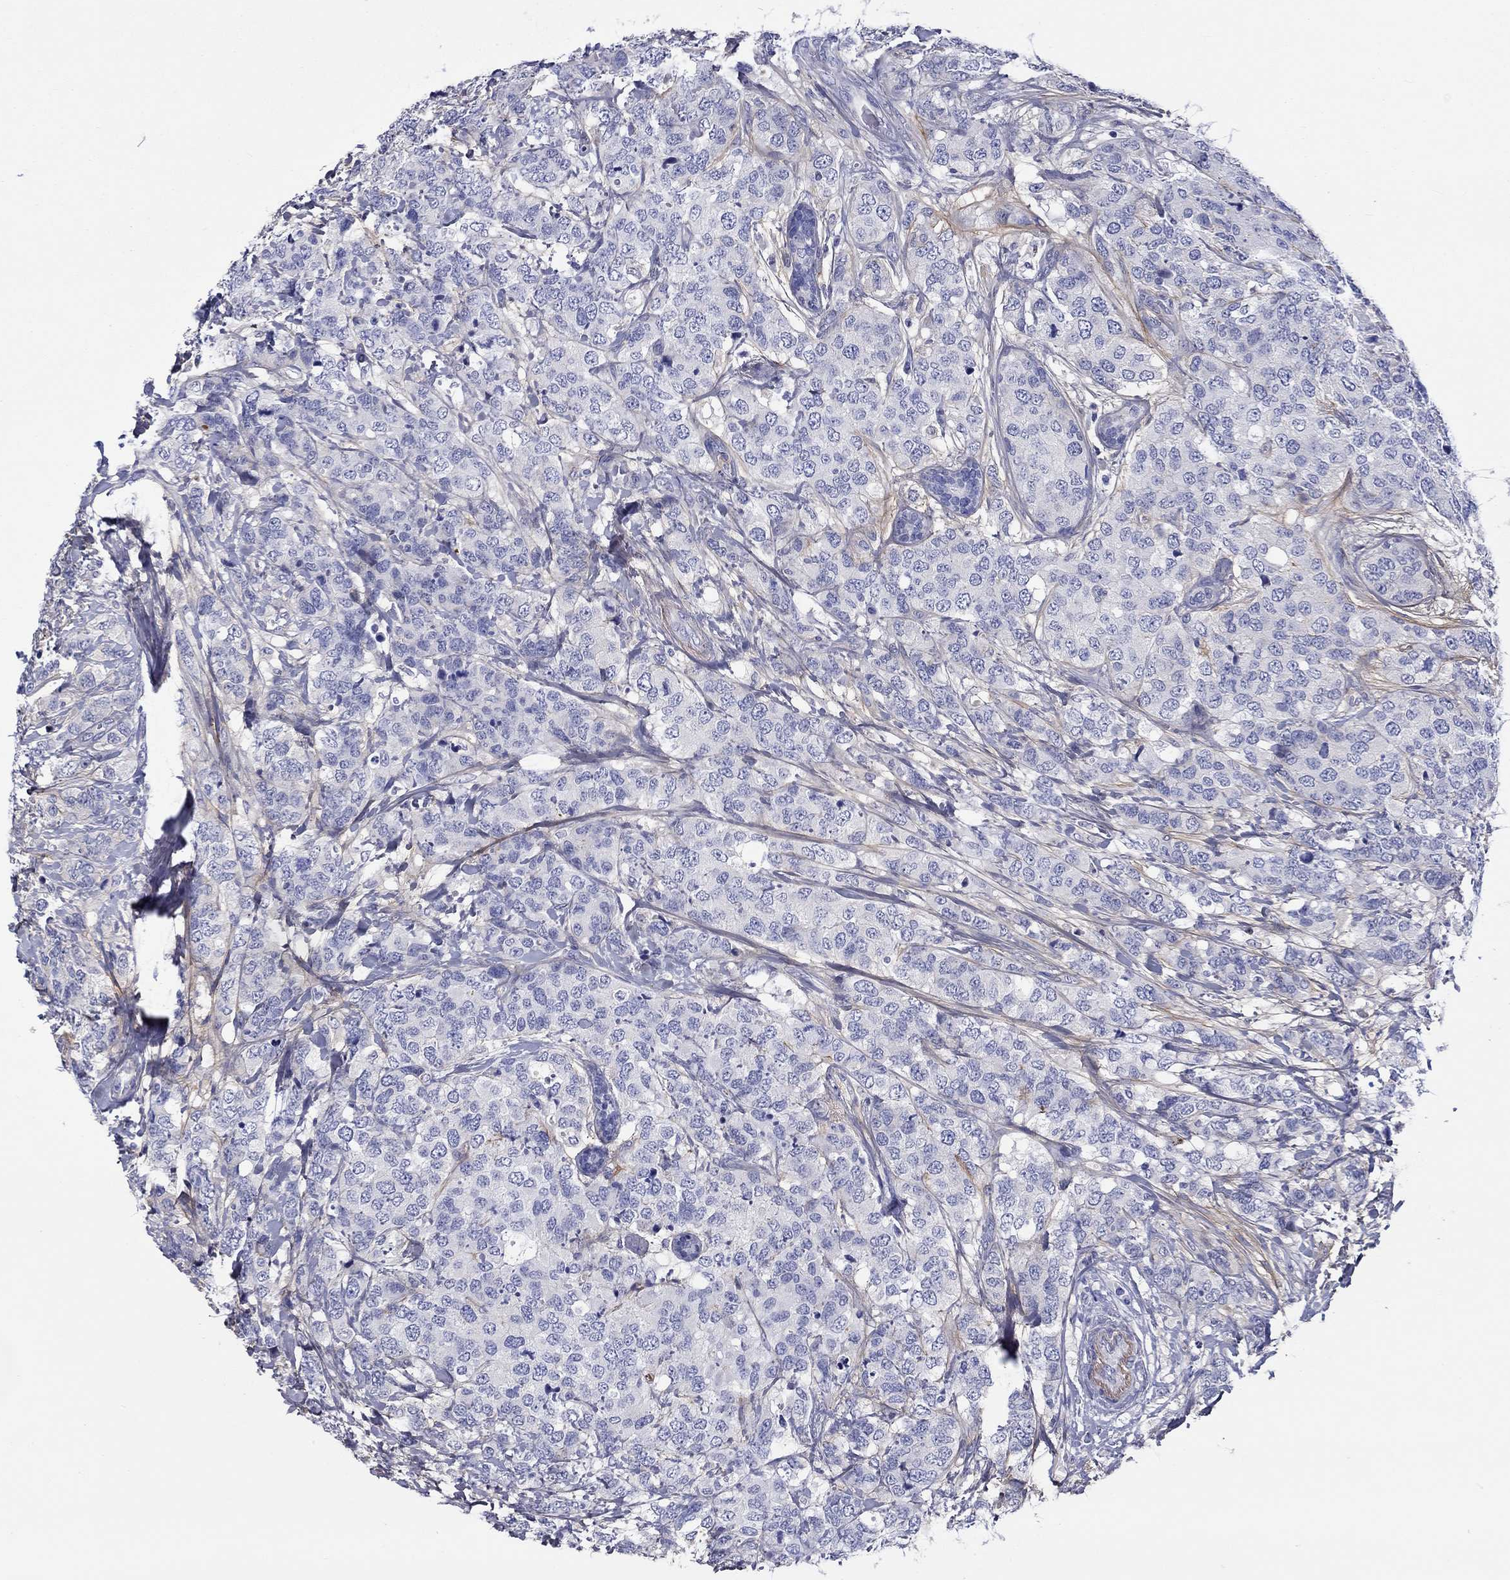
{"staining": {"intensity": "negative", "quantity": "none", "location": "none"}, "tissue": "breast cancer", "cell_type": "Tumor cells", "image_type": "cancer", "snomed": [{"axis": "morphology", "description": "Lobular carcinoma"}, {"axis": "topography", "description": "Breast"}], "caption": "This is an immunohistochemistry photomicrograph of human breast lobular carcinoma. There is no positivity in tumor cells.", "gene": "TGFBI", "patient": {"sex": "female", "age": 59}}